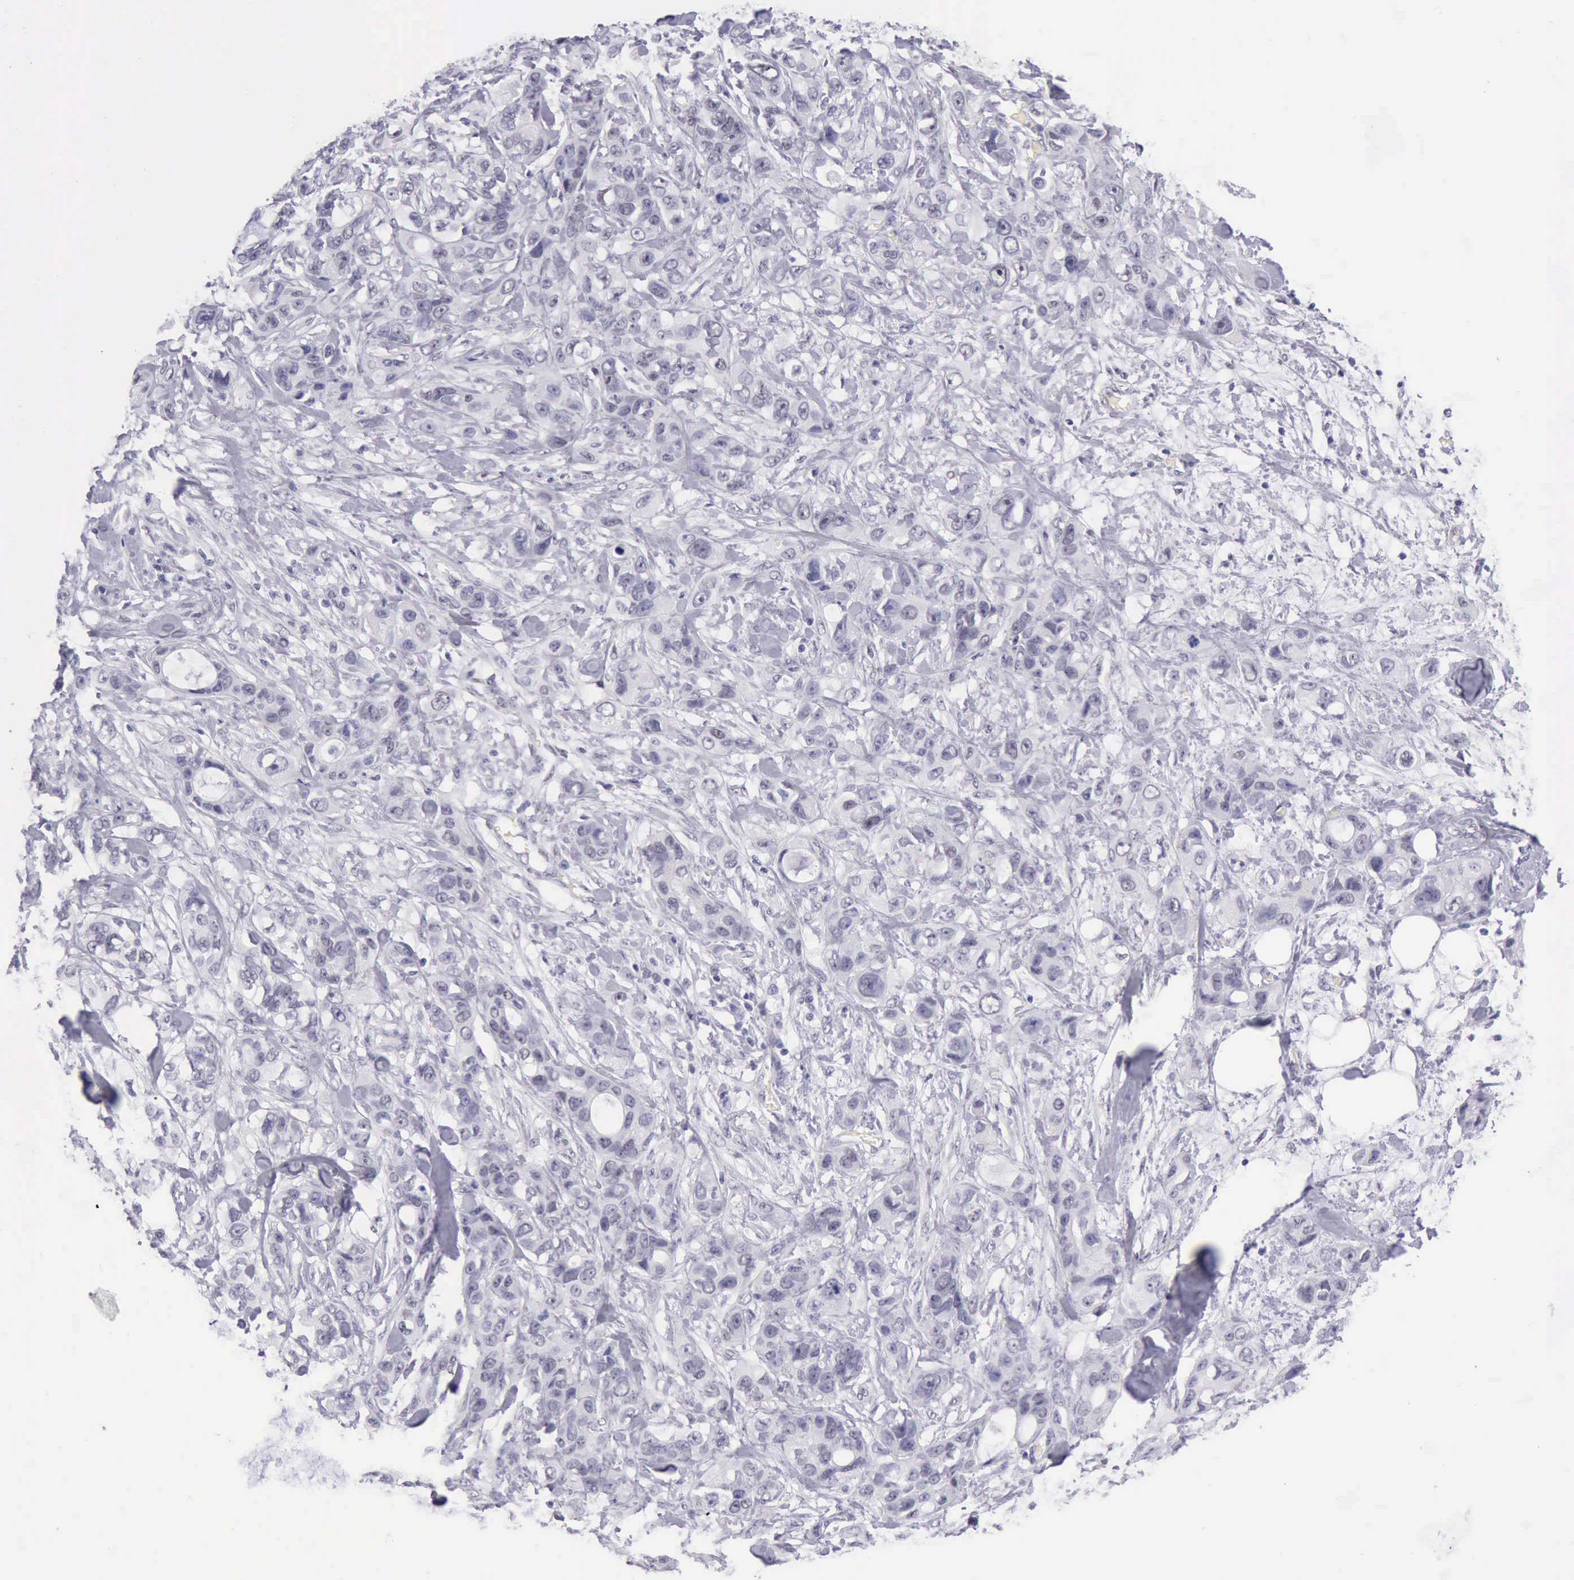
{"staining": {"intensity": "negative", "quantity": "none", "location": "none"}, "tissue": "stomach cancer", "cell_type": "Tumor cells", "image_type": "cancer", "snomed": [{"axis": "morphology", "description": "Adenocarcinoma, NOS"}, {"axis": "topography", "description": "Stomach, upper"}], "caption": "DAB (3,3'-diaminobenzidine) immunohistochemical staining of adenocarcinoma (stomach) demonstrates no significant staining in tumor cells. (DAB (3,3'-diaminobenzidine) immunohistochemistry (IHC) with hematoxylin counter stain).", "gene": "EP300", "patient": {"sex": "male", "age": 47}}